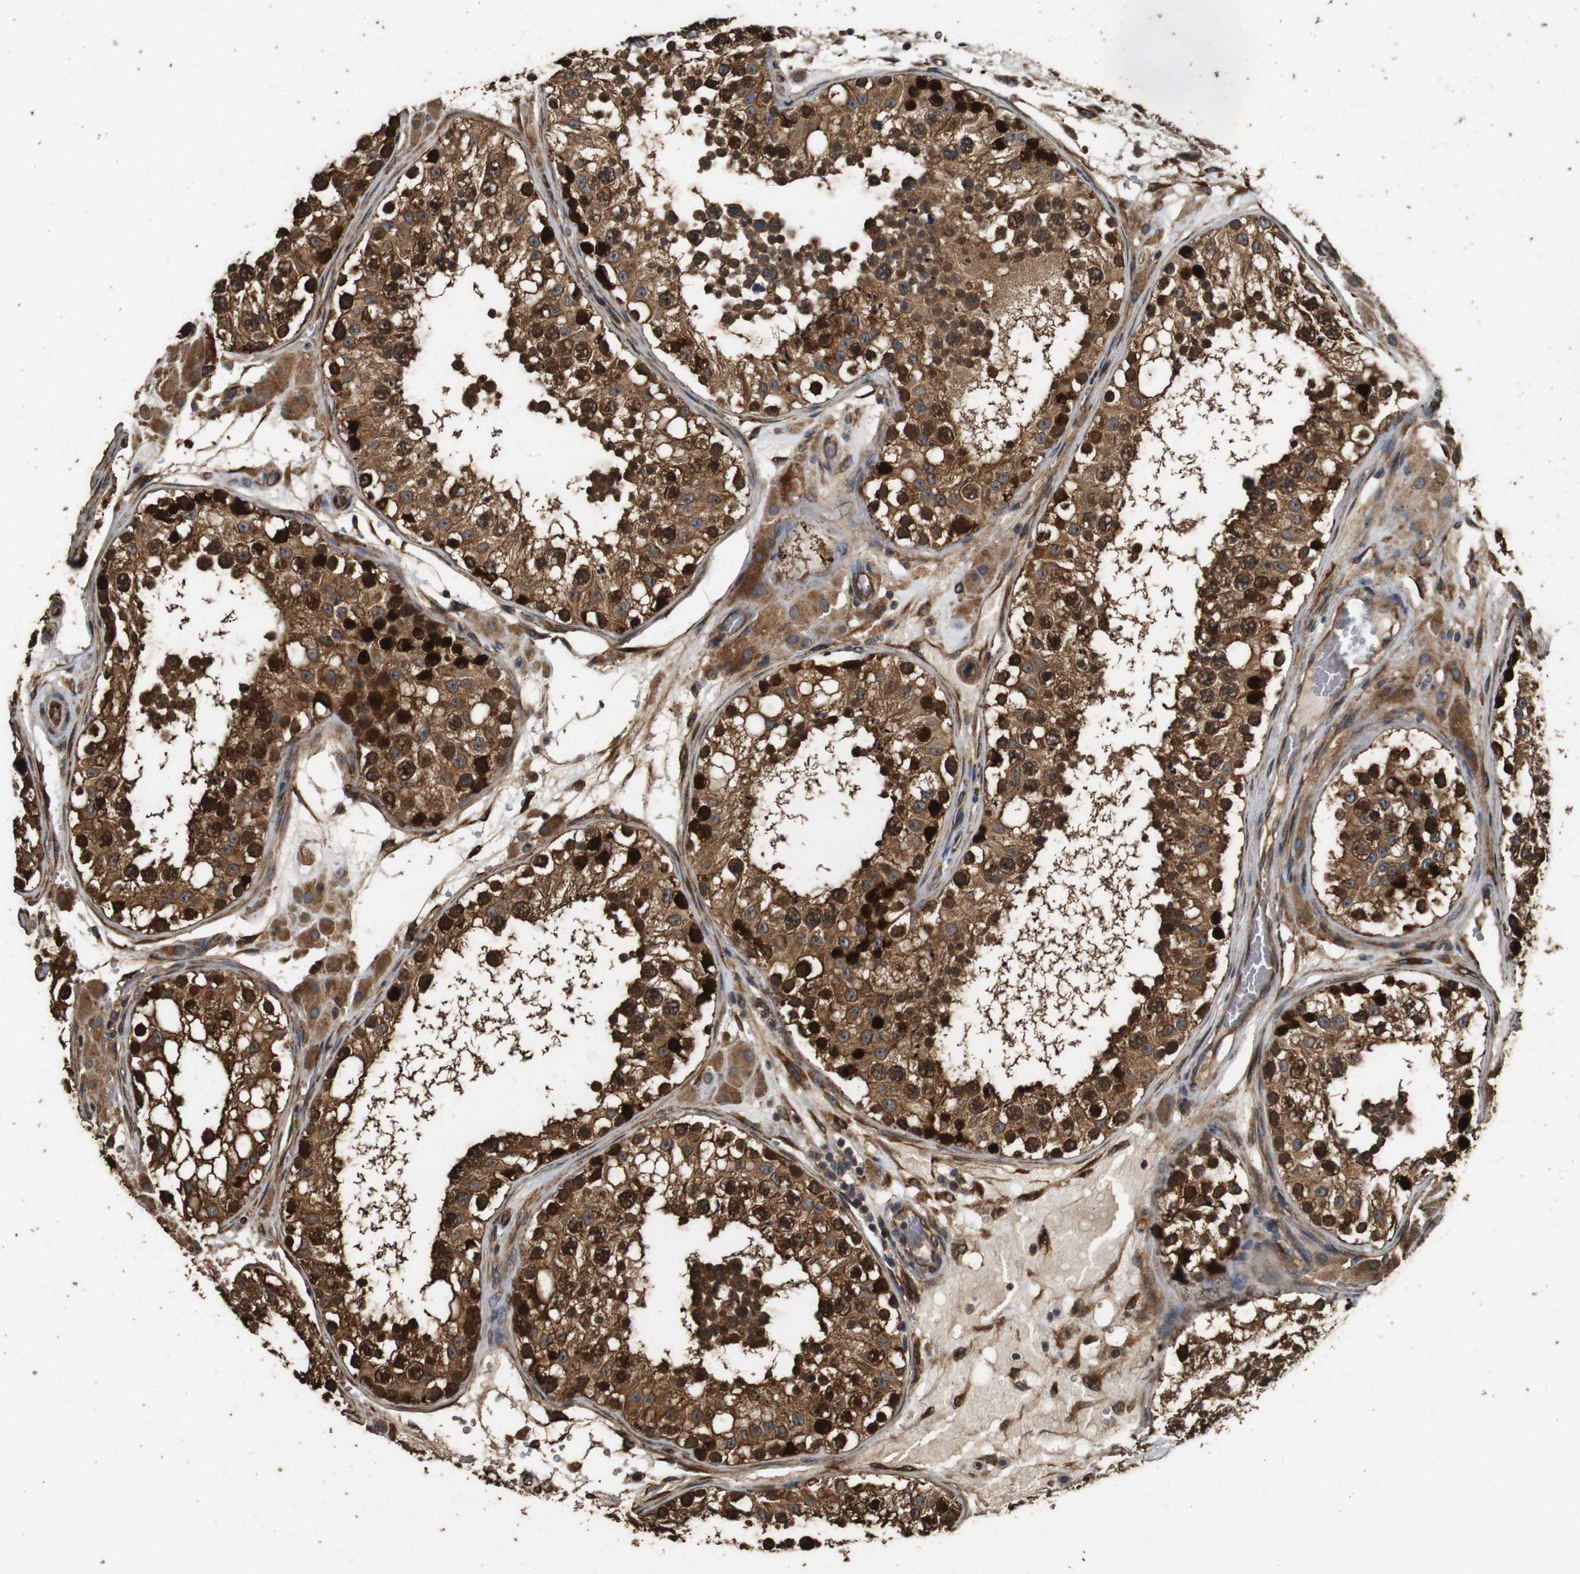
{"staining": {"intensity": "strong", "quantity": ">75%", "location": "cytoplasmic/membranous,nuclear"}, "tissue": "testis", "cell_type": "Cells in seminiferous ducts", "image_type": "normal", "snomed": [{"axis": "morphology", "description": "Normal tissue, NOS"}, {"axis": "topography", "description": "Testis"}], "caption": "Immunohistochemical staining of normal human testis displays >75% levels of strong cytoplasmic/membranous,nuclear protein expression in about >75% of cells in seminiferous ducts.", "gene": "CNPY4", "patient": {"sex": "male", "age": 26}}